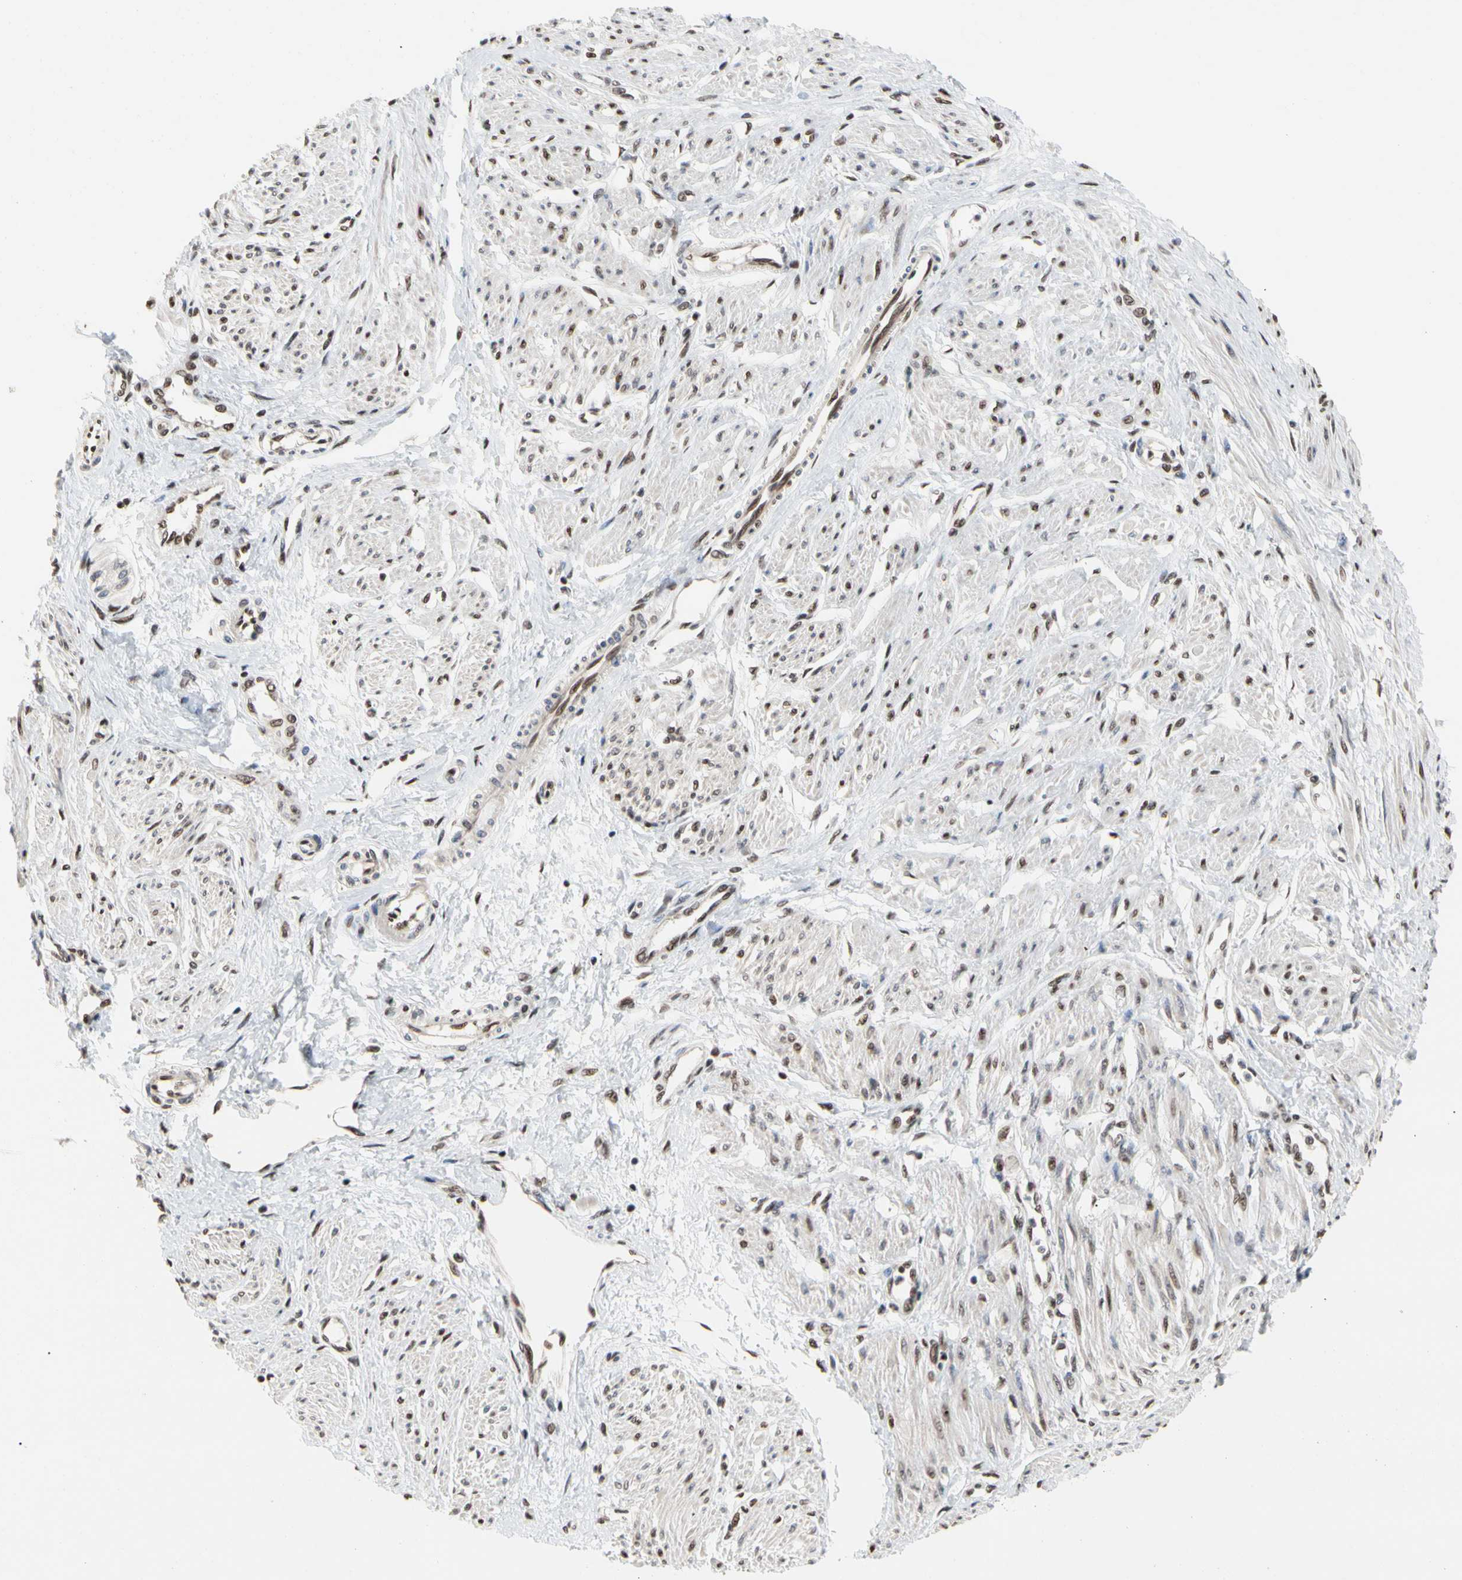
{"staining": {"intensity": "moderate", "quantity": ">75%", "location": "nuclear"}, "tissue": "smooth muscle", "cell_type": "Smooth muscle cells", "image_type": "normal", "snomed": [{"axis": "morphology", "description": "Normal tissue, NOS"}, {"axis": "topography", "description": "Smooth muscle"}, {"axis": "topography", "description": "Uterus"}], "caption": "The micrograph shows staining of unremarkable smooth muscle, revealing moderate nuclear protein positivity (brown color) within smooth muscle cells. (IHC, brightfield microscopy, high magnification).", "gene": "FAM98B", "patient": {"sex": "female", "age": 39}}